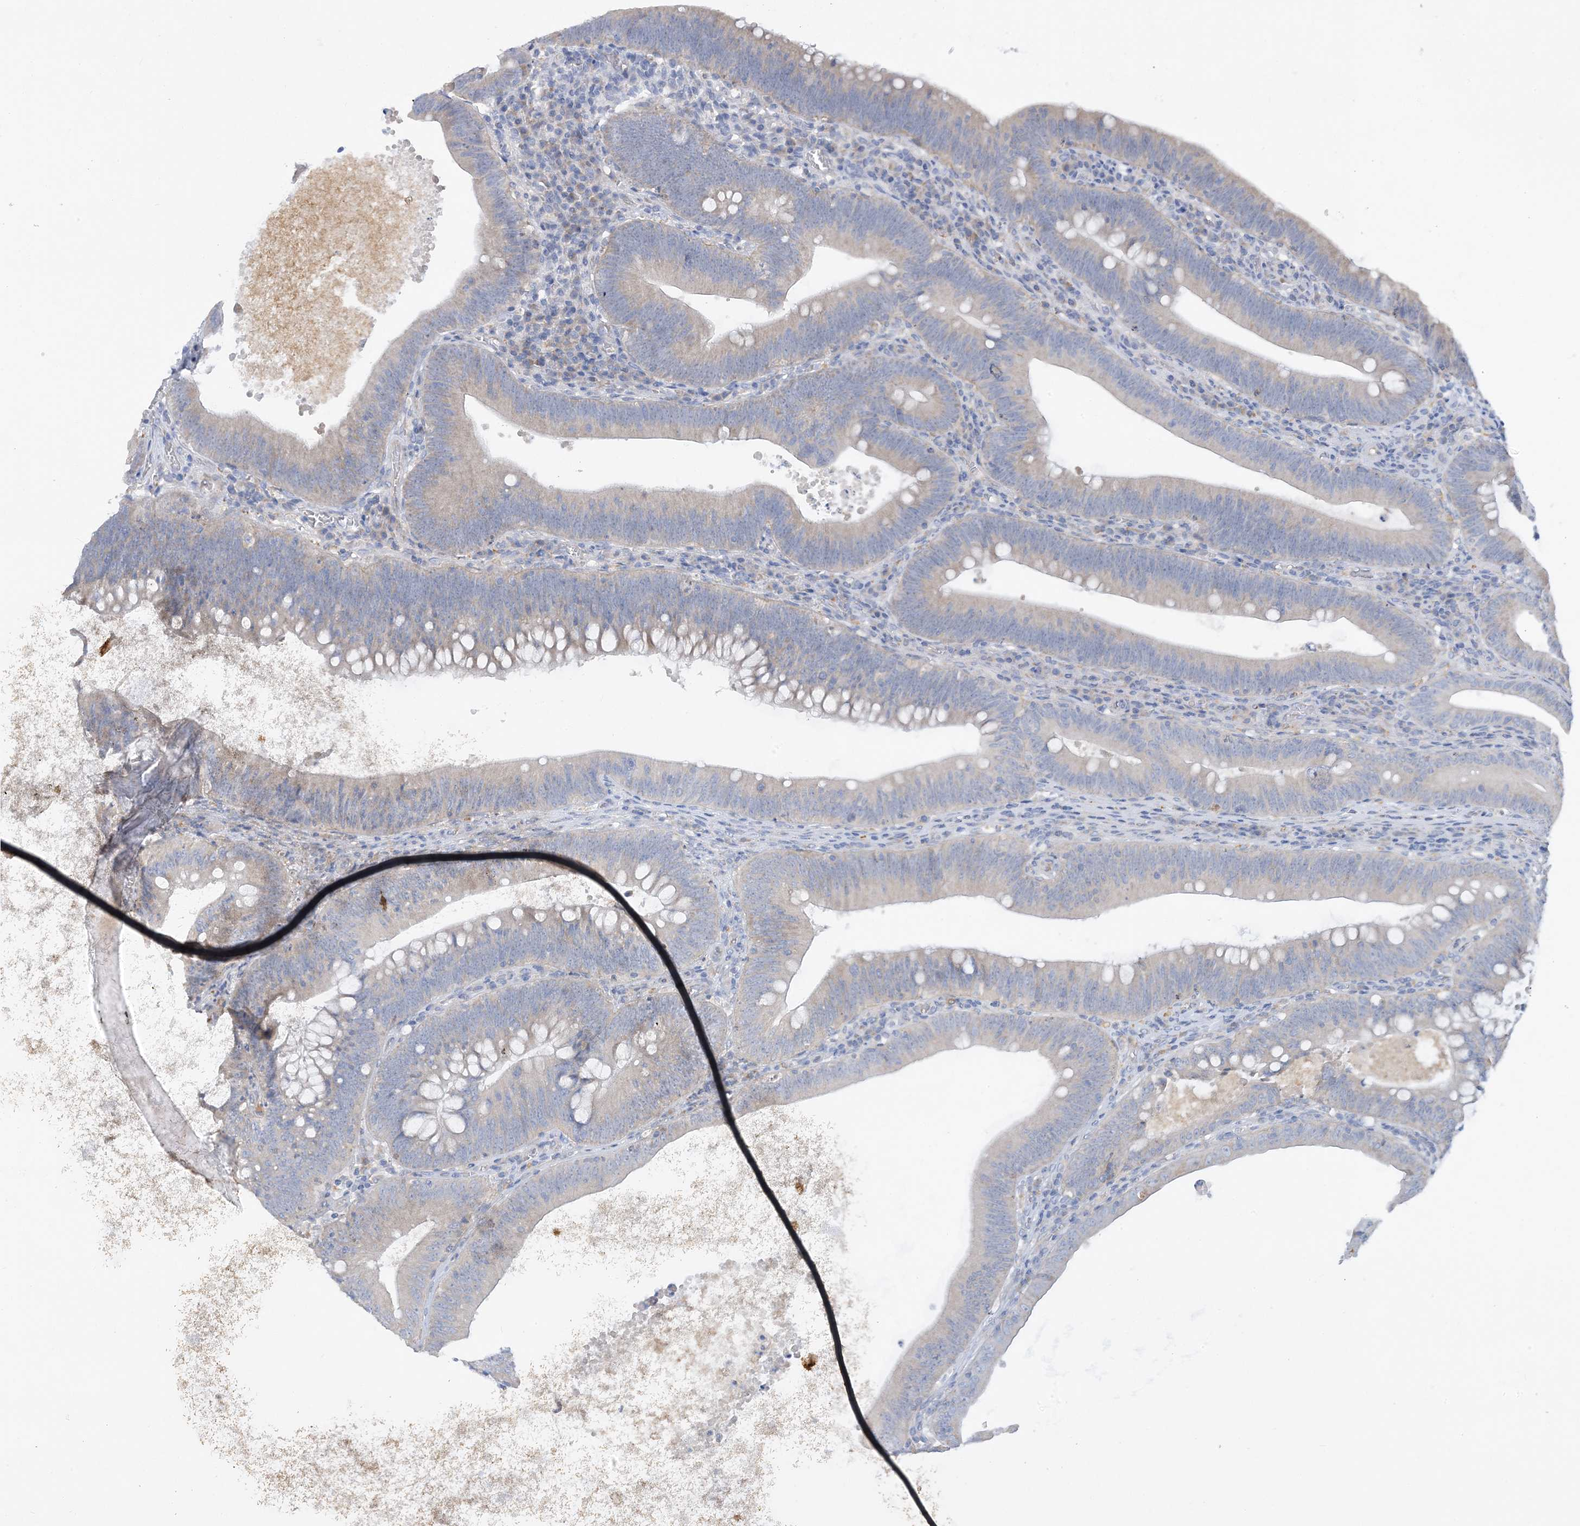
{"staining": {"intensity": "weak", "quantity": "<25%", "location": "cytoplasmic/membranous"}, "tissue": "colorectal cancer", "cell_type": "Tumor cells", "image_type": "cancer", "snomed": [{"axis": "morphology", "description": "Normal tissue, NOS"}, {"axis": "topography", "description": "Colon"}], "caption": "Immunohistochemical staining of human colorectal cancer shows no significant staining in tumor cells.", "gene": "ZCCHC18", "patient": {"sex": "female", "age": 82}}